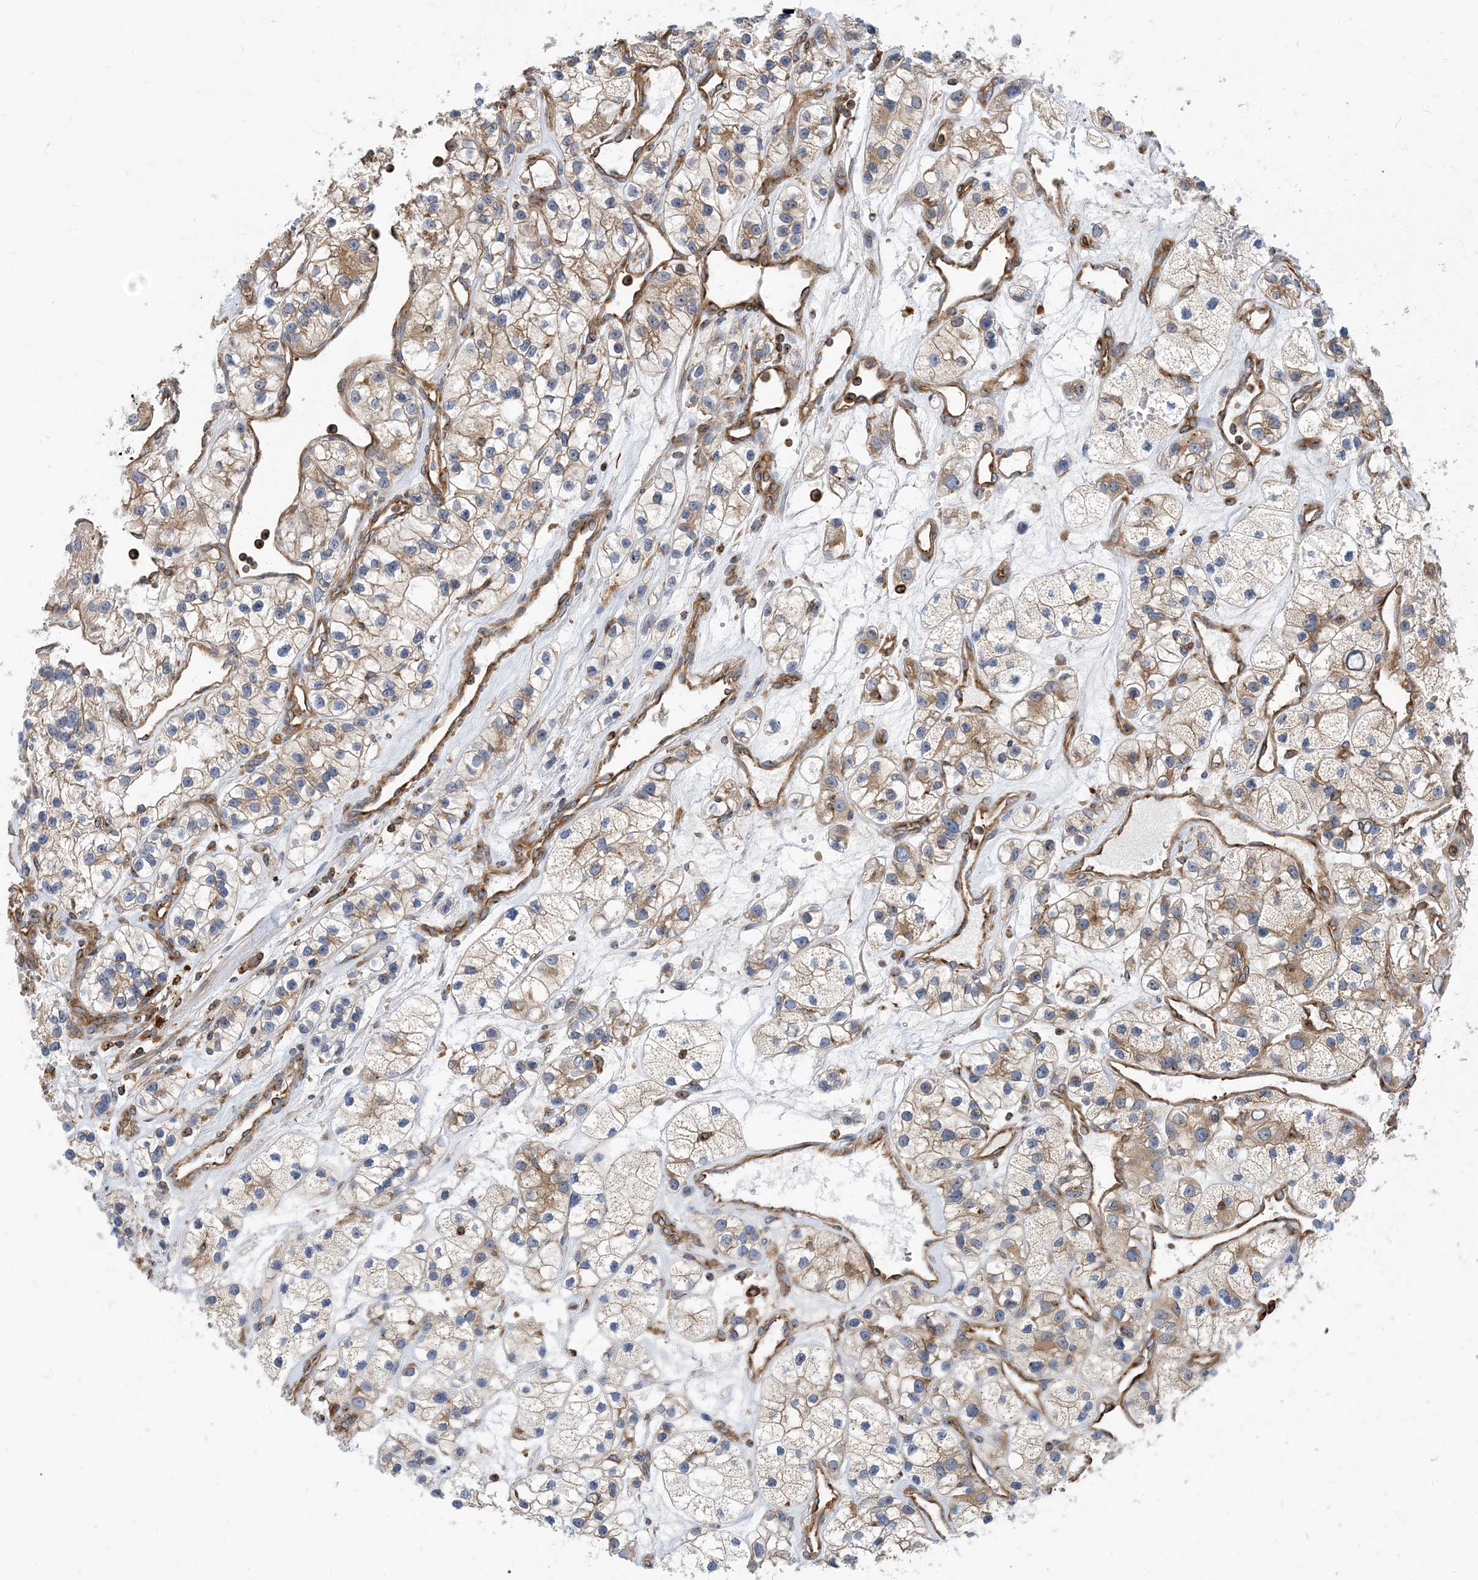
{"staining": {"intensity": "weak", "quantity": ">75%", "location": "cytoplasmic/membranous"}, "tissue": "renal cancer", "cell_type": "Tumor cells", "image_type": "cancer", "snomed": [{"axis": "morphology", "description": "Adenocarcinoma, NOS"}, {"axis": "topography", "description": "Kidney"}], "caption": "Brown immunohistochemical staining in renal cancer (adenocarcinoma) reveals weak cytoplasmic/membranous positivity in about >75% of tumor cells.", "gene": "DYNC1LI1", "patient": {"sex": "female", "age": 57}}